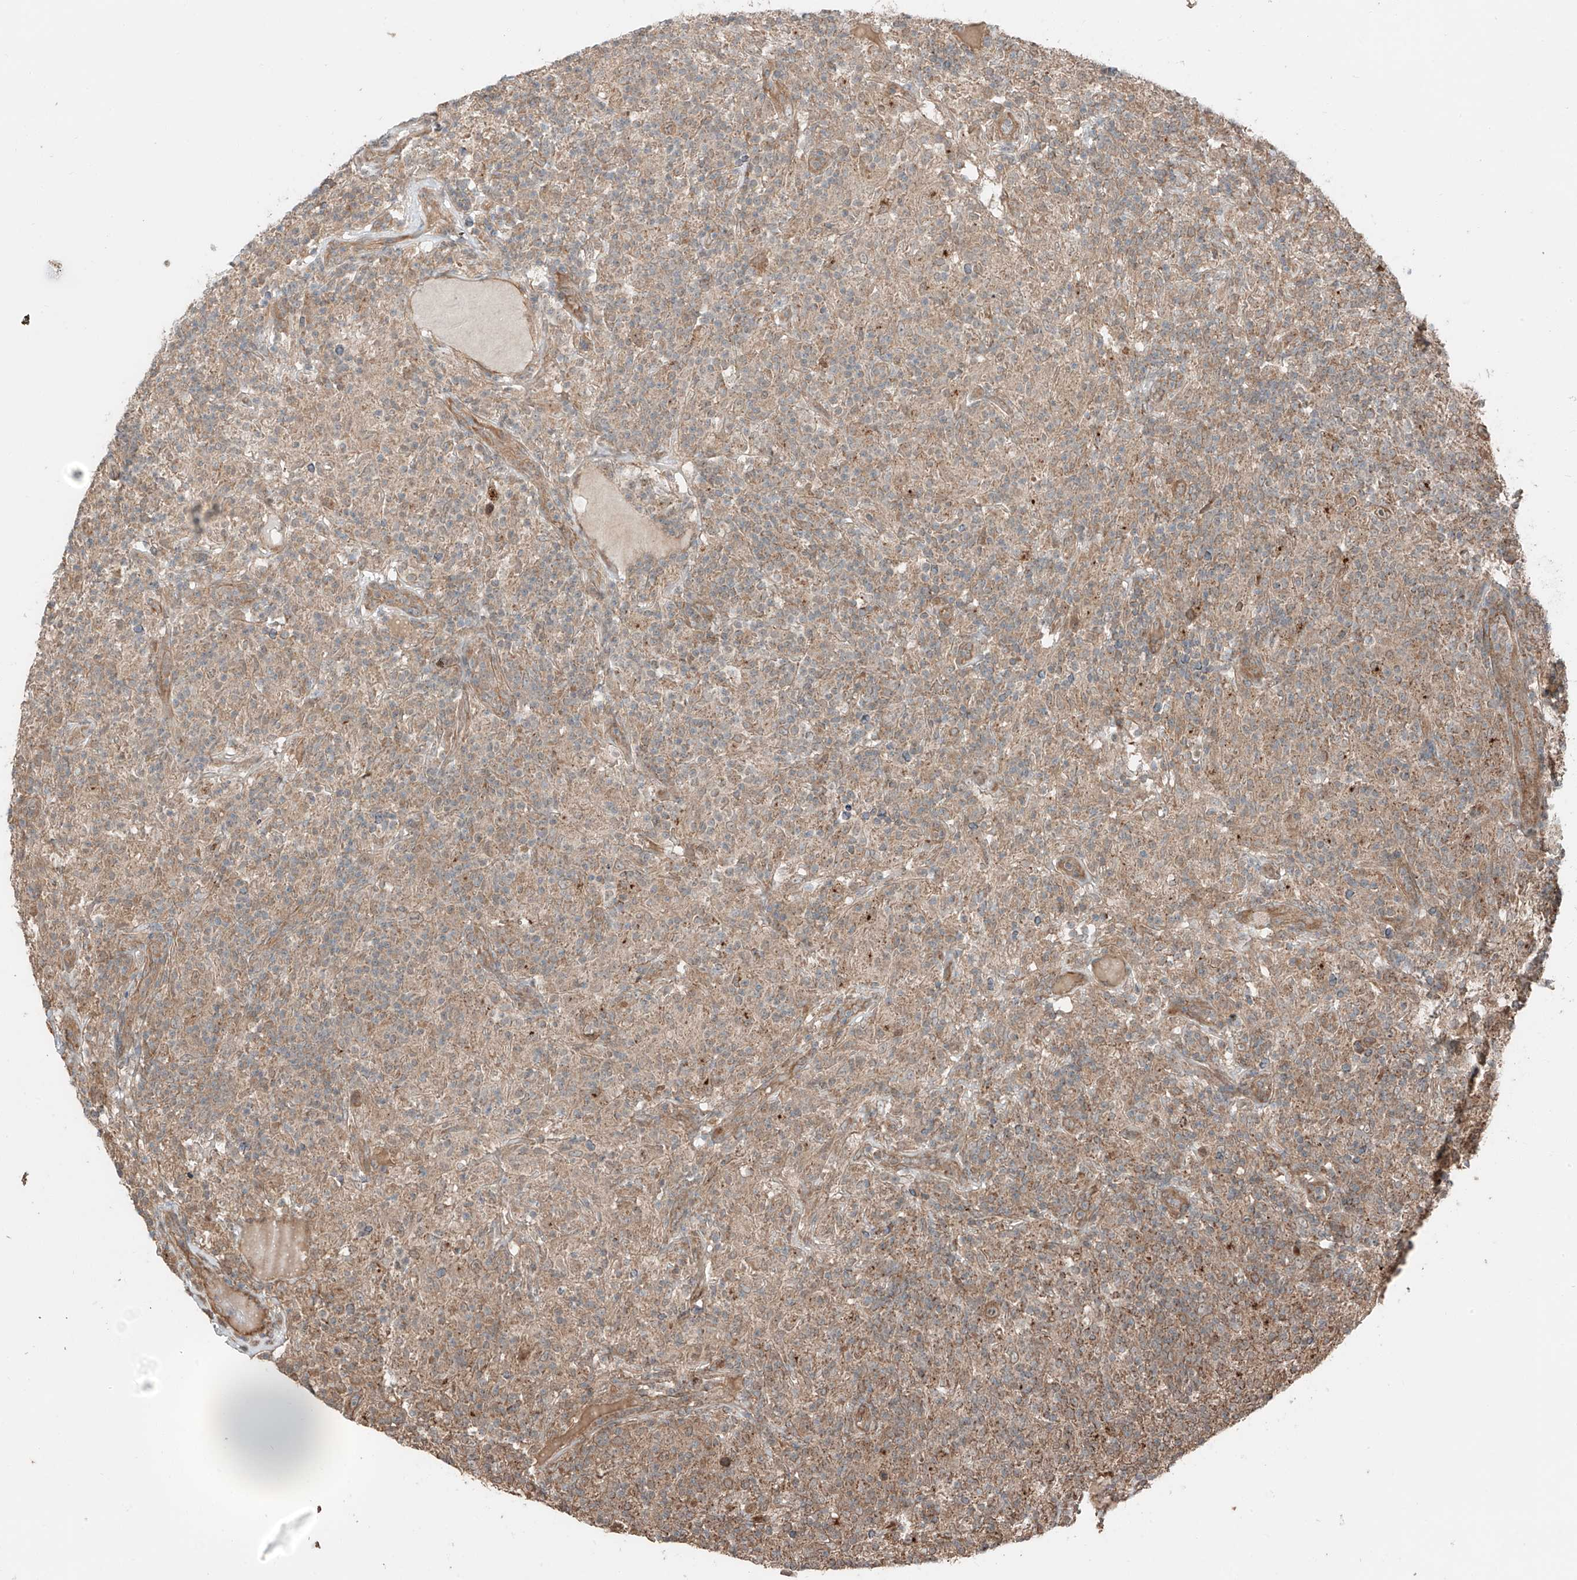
{"staining": {"intensity": "moderate", "quantity": ">75%", "location": "cytoplasmic/membranous"}, "tissue": "lymphoma", "cell_type": "Tumor cells", "image_type": "cancer", "snomed": [{"axis": "morphology", "description": "Hodgkin's disease, NOS"}, {"axis": "topography", "description": "Lymph node"}], "caption": "A brown stain labels moderate cytoplasmic/membranous staining of a protein in human Hodgkin's disease tumor cells.", "gene": "CEP162", "patient": {"sex": "male", "age": 70}}